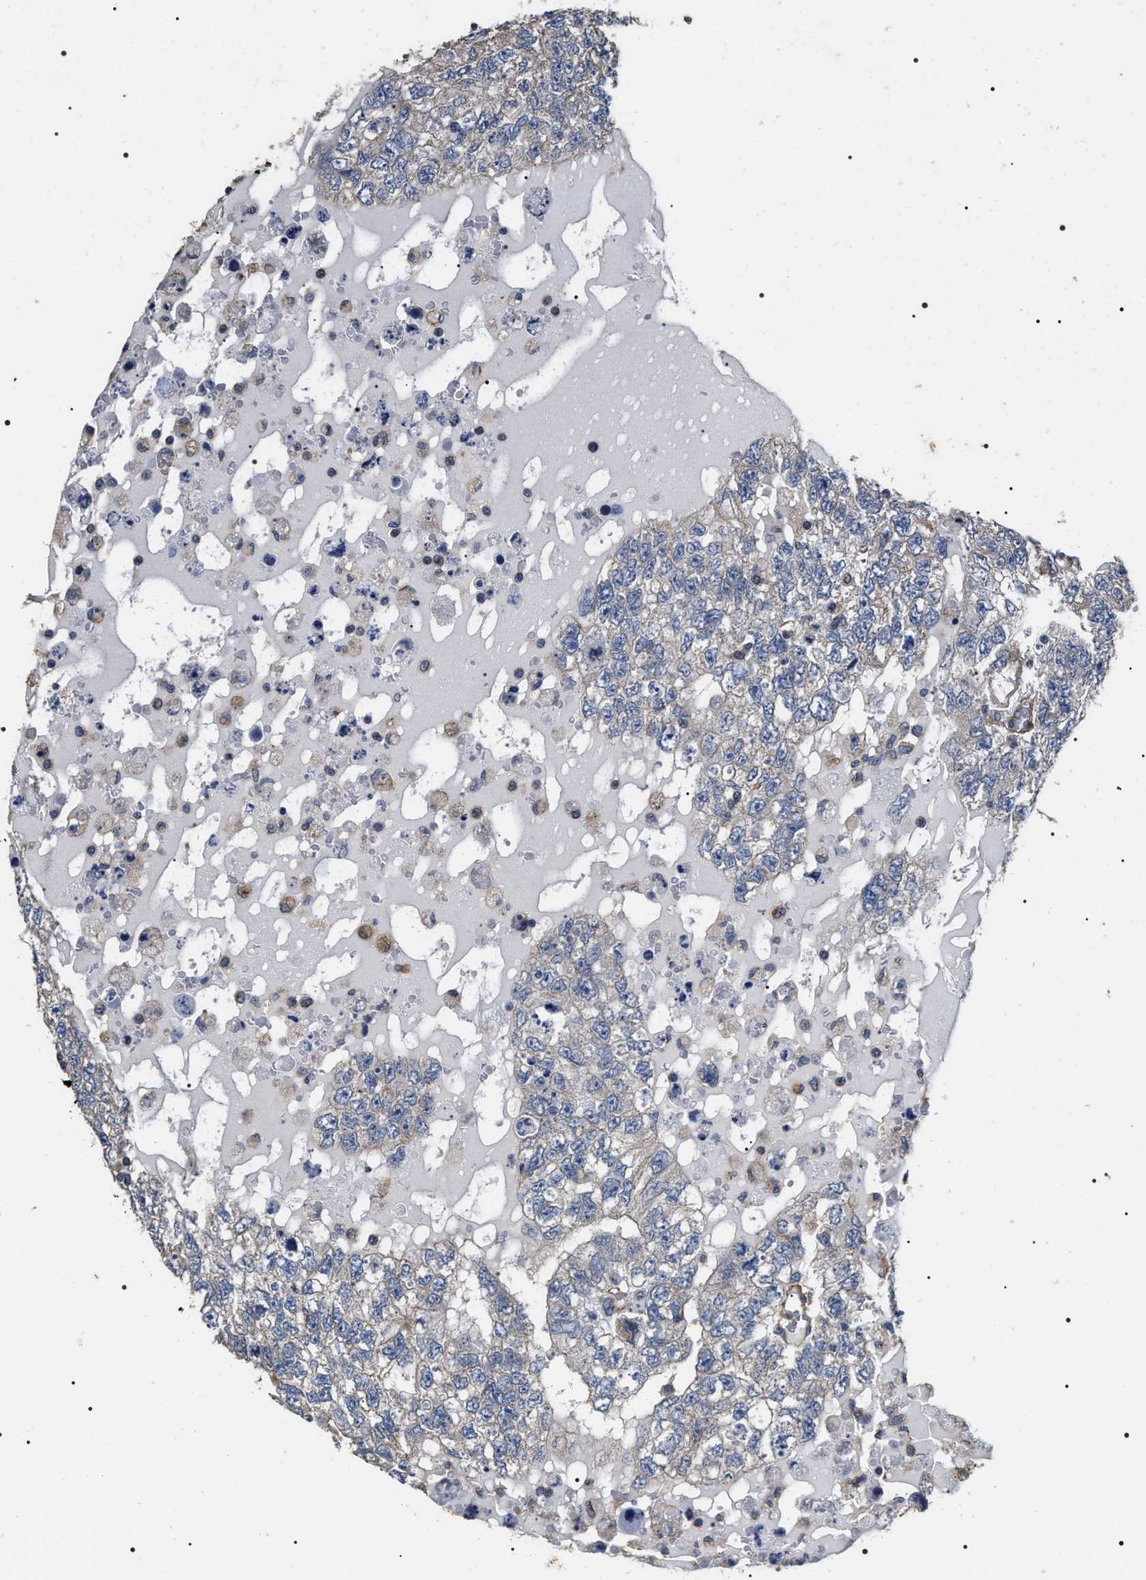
{"staining": {"intensity": "negative", "quantity": "none", "location": "none"}, "tissue": "testis cancer", "cell_type": "Tumor cells", "image_type": "cancer", "snomed": [{"axis": "morphology", "description": "Carcinoma, Embryonal, NOS"}, {"axis": "topography", "description": "Testis"}], "caption": "High power microscopy photomicrograph of an immunohistochemistry micrograph of testis cancer (embryonal carcinoma), revealing no significant staining in tumor cells.", "gene": "TSPAN33", "patient": {"sex": "male", "age": 36}}